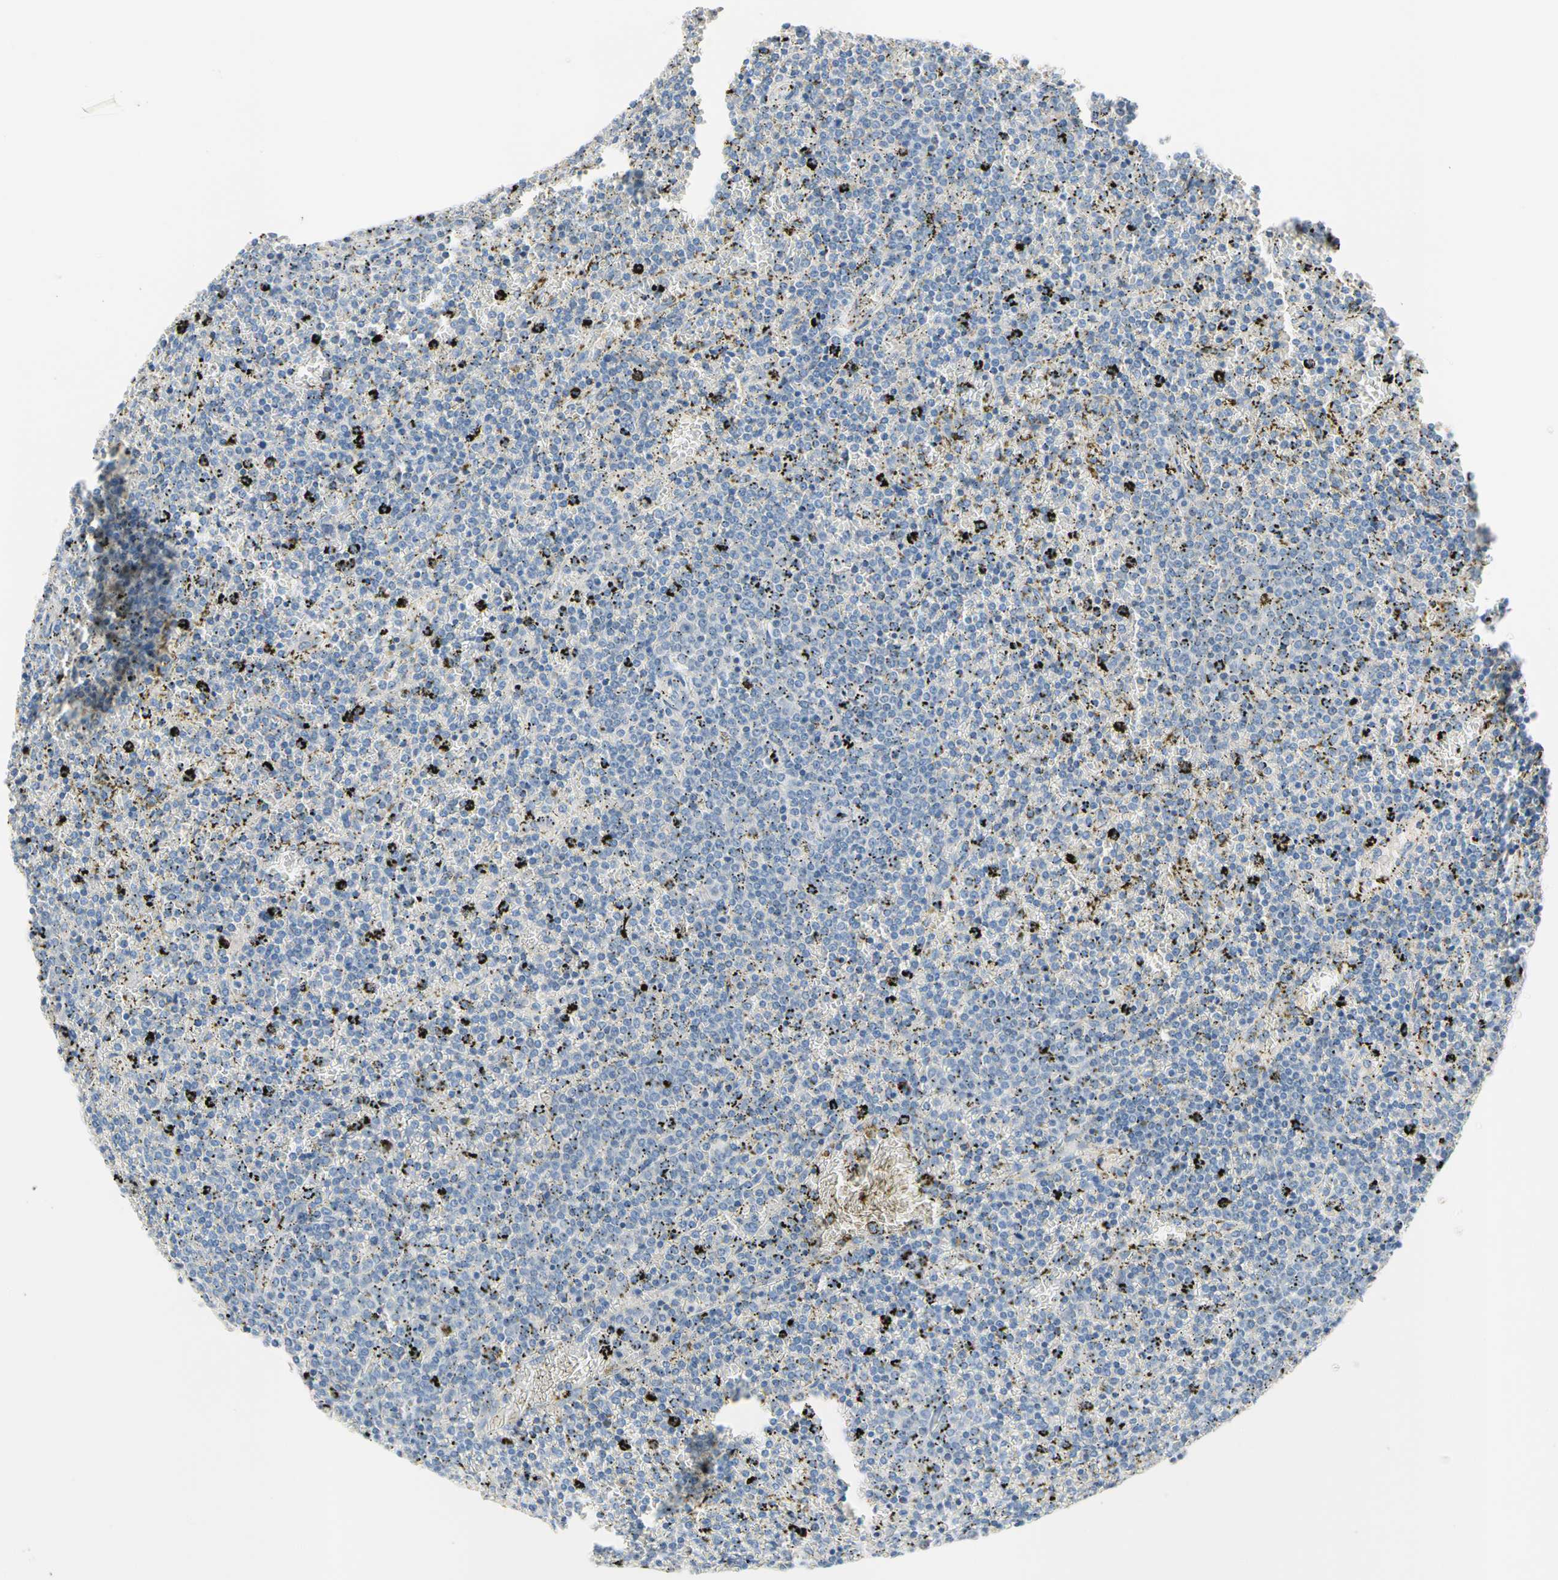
{"staining": {"intensity": "negative", "quantity": "none", "location": "none"}, "tissue": "lymphoma", "cell_type": "Tumor cells", "image_type": "cancer", "snomed": [{"axis": "morphology", "description": "Malignant lymphoma, non-Hodgkin's type, Low grade"}, {"axis": "topography", "description": "Spleen"}], "caption": "Low-grade malignant lymphoma, non-Hodgkin's type was stained to show a protein in brown. There is no significant staining in tumor cells.", "gene": "MARK1", "patient": {"sex": "female", "age": 77}}